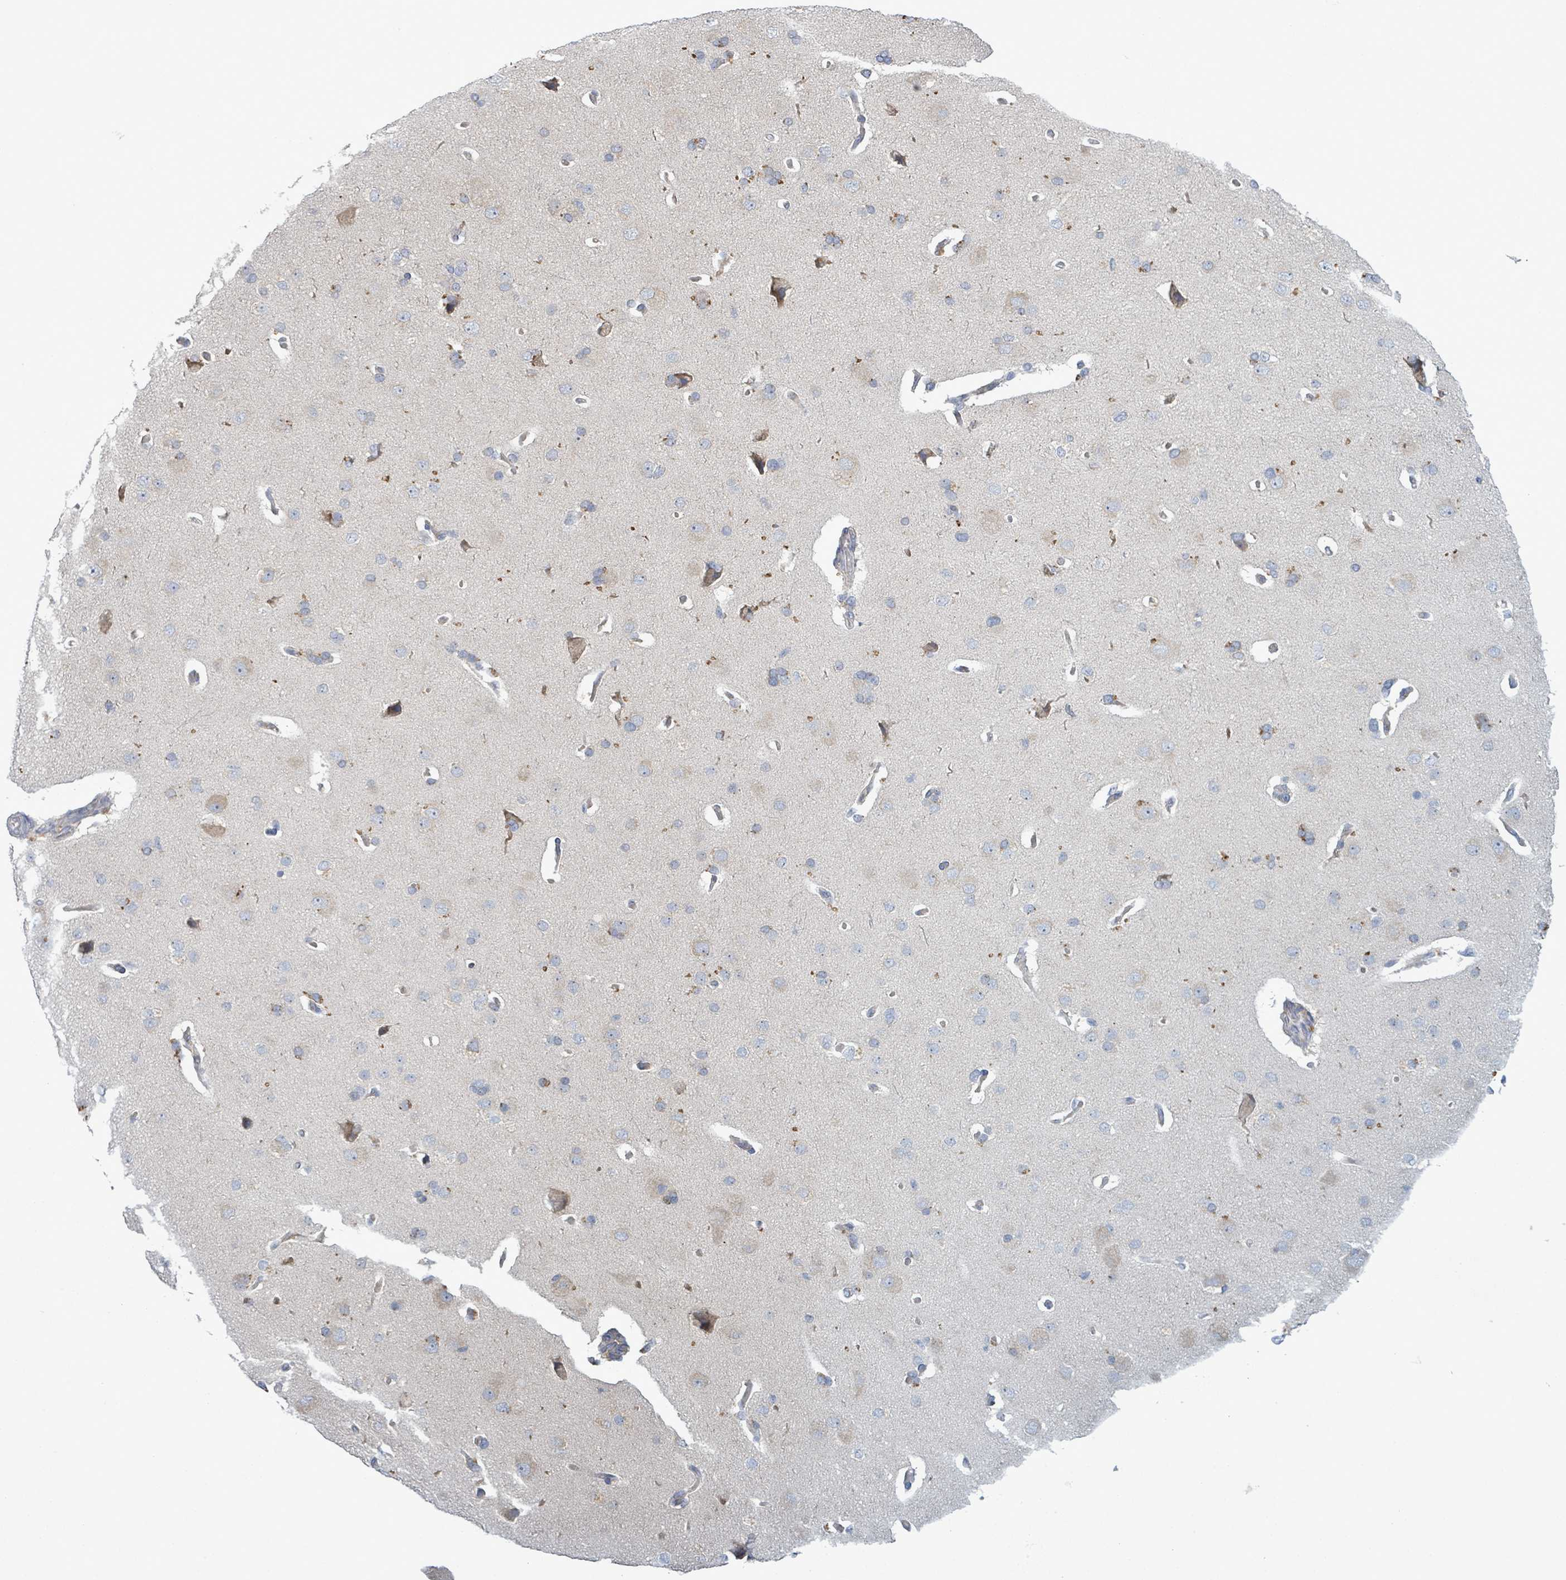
{"staining": {"intensity": "moderate", "quantity": ">75%", "location": "cytoplasmic/membranous"}, "tissue": "cerebral cortex", "cell_type": "Endothelial cells", "image_type": "normal", "snomed": [{"axis": "morphology", "description": "Normal tissue, NOS"}, {"axis": "topography", "description": "Cerebral cortex"}], "caption": "A high-resolution photomicrograph shows immunohistochemistry (IHC) staining of normal cerebral cortex, which demonstrates moderate cytoplasmic/membranous staining in about >75% of endothelial cells.", "gene": "ATP13A1", "patient": {"sex": "male", "age": 62}}